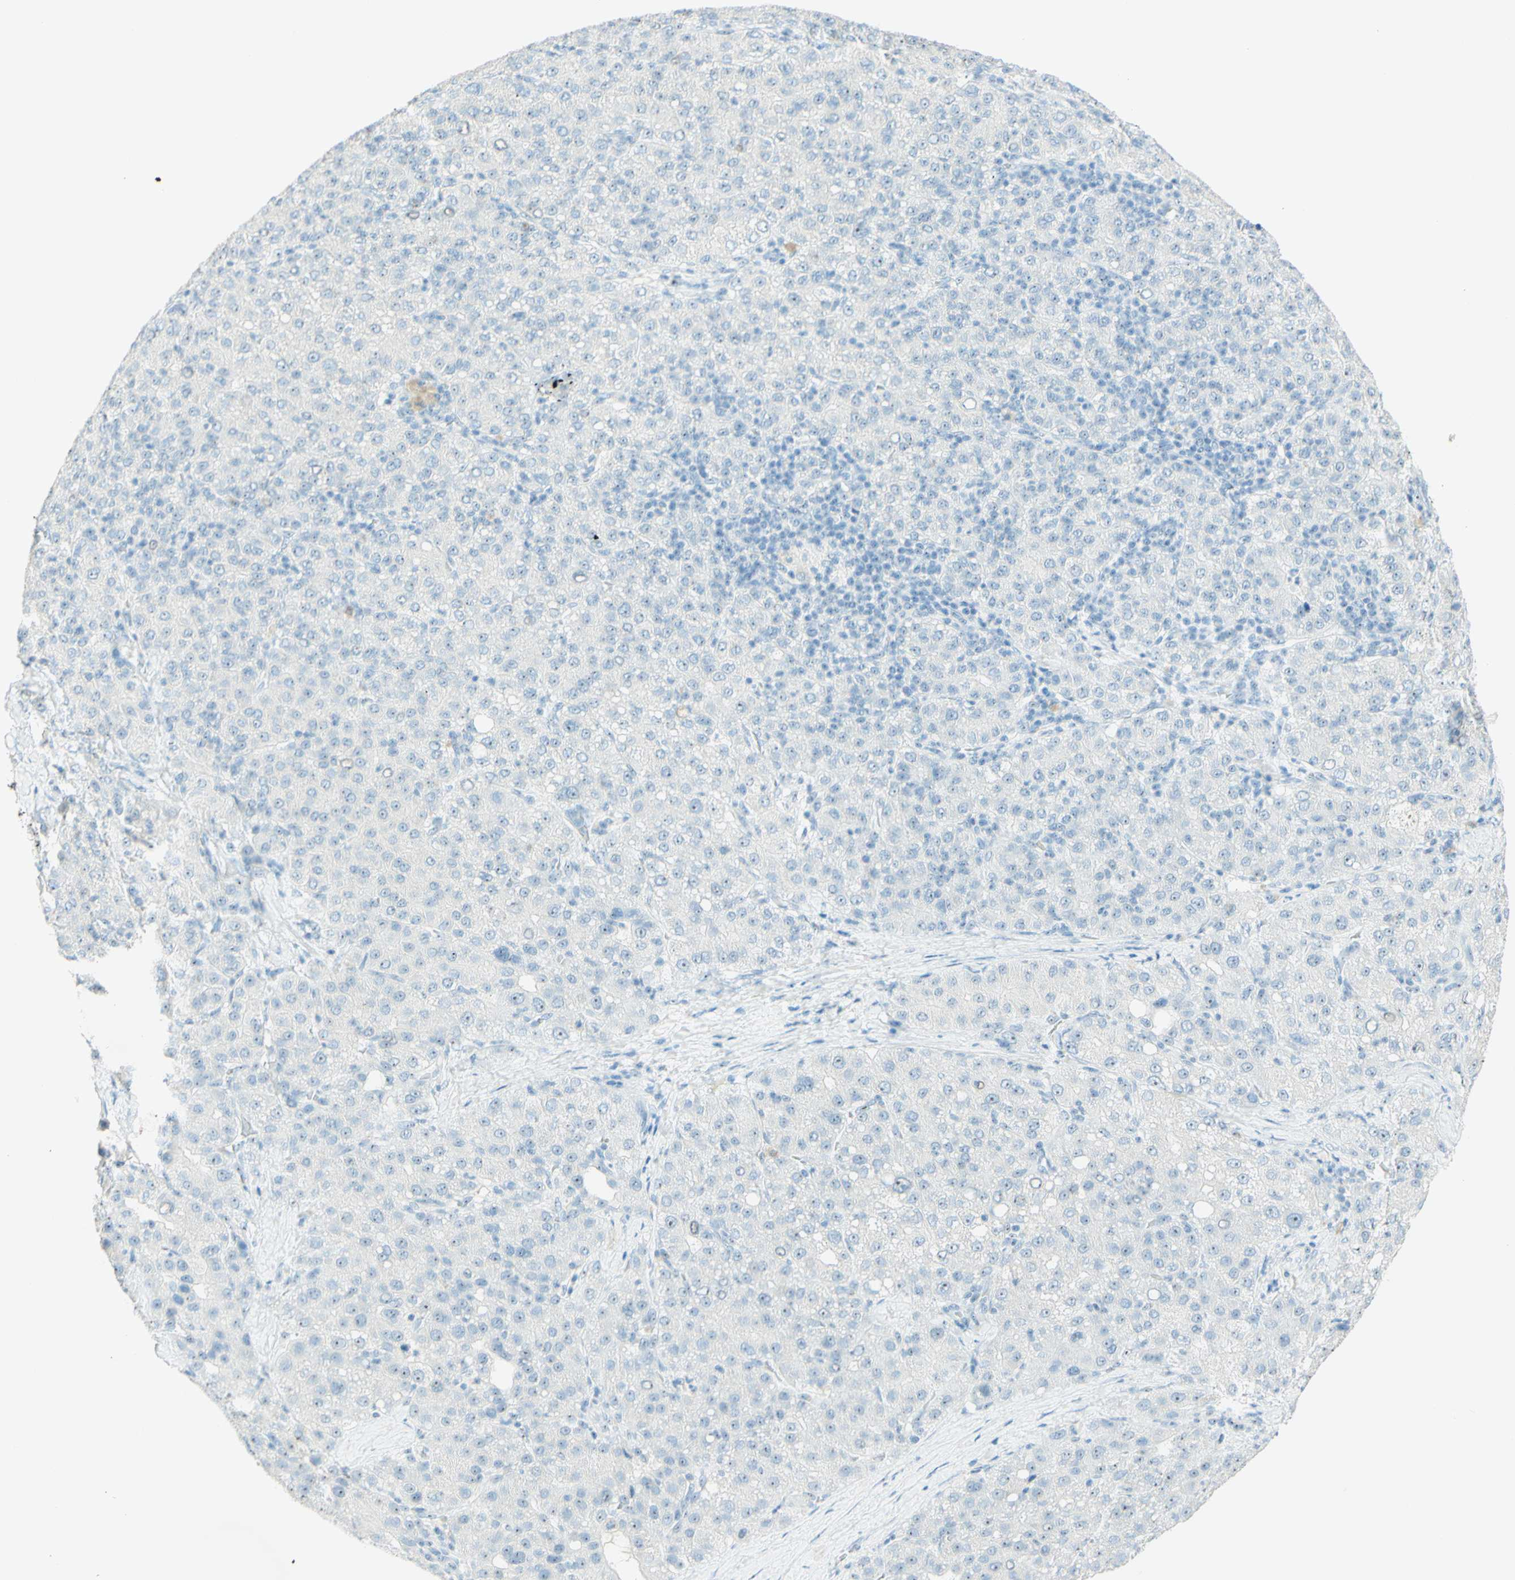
{"staining": {"intensity": "negative", "quantity": "none", "location": "none"}, "tissue": "liver cancer", "cell_type": "Tumor cells", "image_type": "cancer", "snomed": [{"axis": "morphology", "description": "Carcinoma, Hepatocellular, NOS"}, {"axis": "topography", "description": "Liver"}], "caption": "The image displays no significant expression in tumor cells of liver cancer. (Stains: DAB immunohistochemistry with hematoxylin counter stain, Microscopy: brightfield microscopy at high magnification).", "gene": "FMR1NB", "patient": {"sex": "male", "age": 65}}